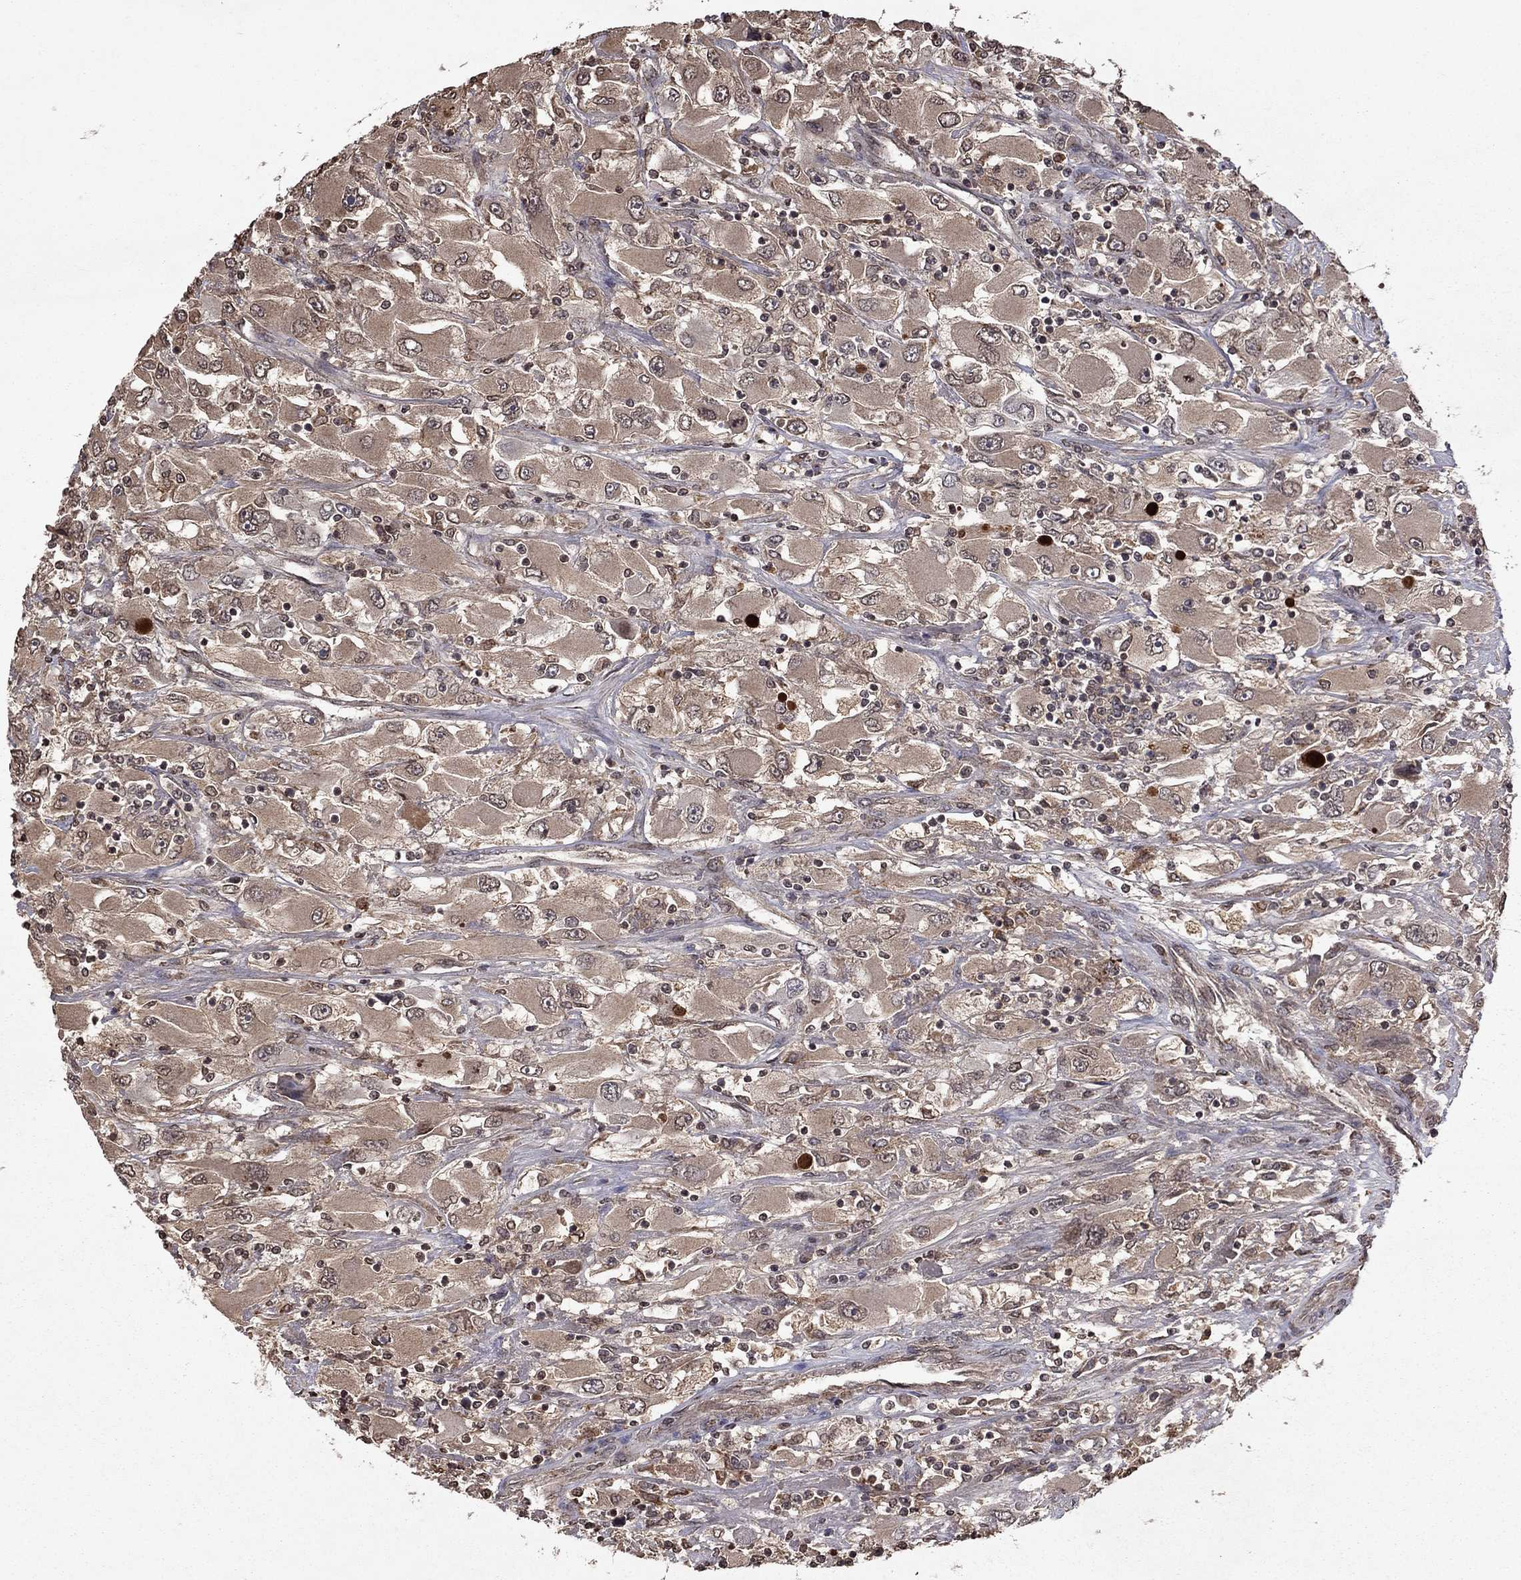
{"staining": {"intensity": "weak", "quantity": "25%-75%", "location": "cytoplasmic/membranous"}, "tissue": "renal cancer", "cell_type": "Tumor cells", "image_type": "cancer", "snomed": [{"axis": "morphology", "description": "Adenocarcinoma, NOS"}, {"axis": "topography", "description": "Kidney"}], "caption": "This micrograph displays renal cancer (adenocarcinoma) stained with immunohistochemistry (IHC) to label a protein in brown. The cytoplasmic/membranous of tumor cells show weak positivity for the protein. Nuclei are counter-stained blue.", "gene": "NLGN1", "patient": {"sex": "female", "age": 52}}